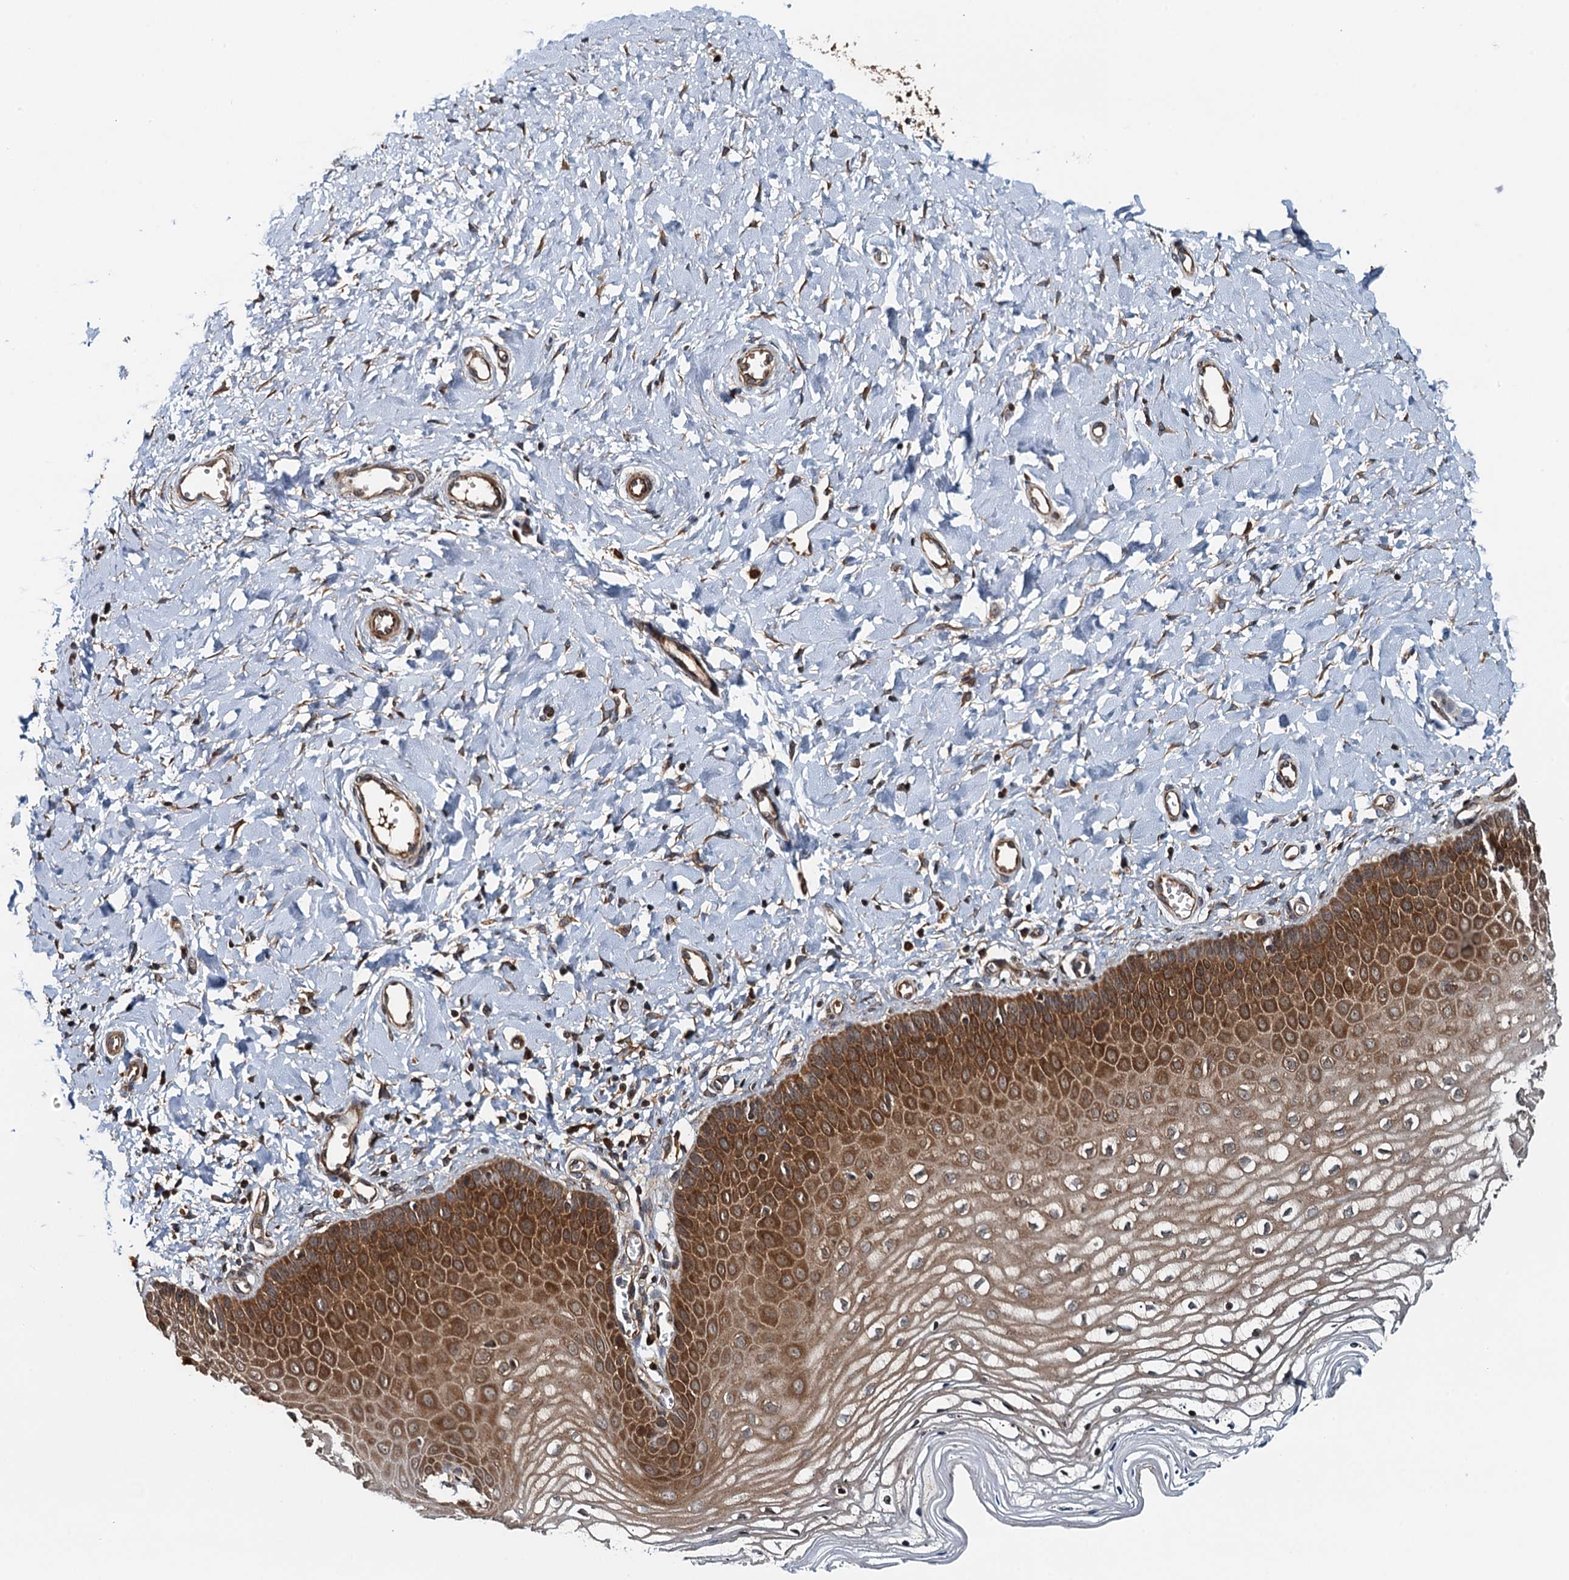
{"staining": {"intensity": "strong", "quantity": "25%-75%", "location": "cytoplasmic/membranous,nuclear"}, "tissue": "vagina", "cell_type": "Squamous epithelial cells", "image_type": "normal", "snomed": [{"axis": "morphology", "description": "Normal tissue, NOS"}, {"axis": "topography", "description": "Vagina"}, {"axis": "topography", "description": "Cervix"}], "caption": "Immunohistochemistry image of unremarkable vagina: vagina stained using IHC reveals high levels of strong protein expression localized specifically in the cytoplasmic/membranous,nuclear of squamous epithelial cells, appearing as a cytoplasmic/membranous,nuclear brown color.", "gene": "AAGAB", "patient": {"sex": "female", "age": 40}}